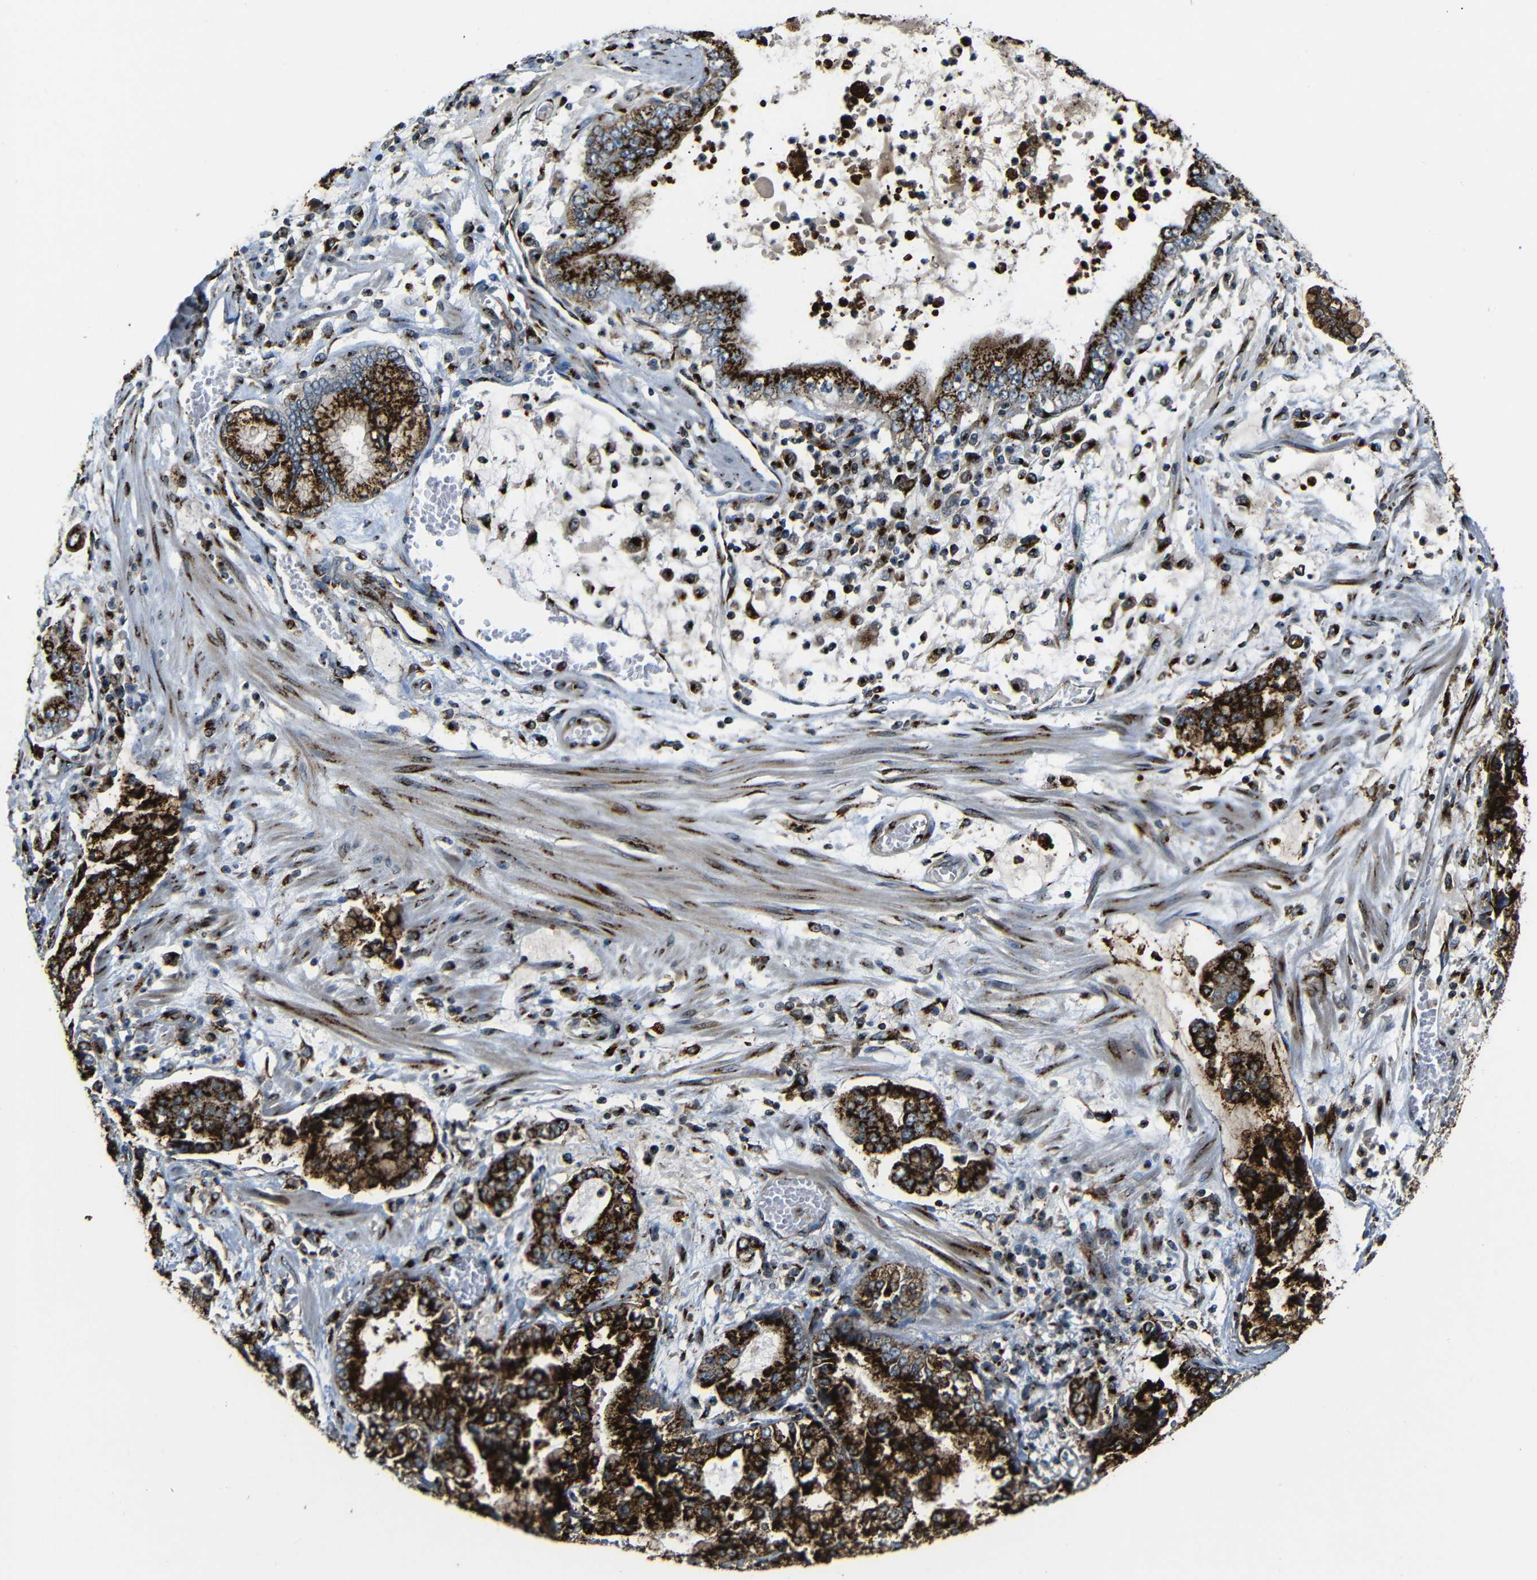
{"staining": {"intensity": "strong", "quantity": ">75%", "location": "cytoplasmic/membranous"}, "tissue": "stomach cancer", "cell_type": "Tumor cells", "image_type": "cancer", "snomed": [{"axis": "morphology", "description": "Adenocarcinoma, NOS"}, {"axis": "topography", "description": "Stomach"}], "caption": "A micrograph showing strong cytoplasmic/membranous staining in about >75% of tumor cells in stomach cancer, as visualized by brown immunohistochemical staining.", "gene": "TGOLN2", "patient": {"sex": "male", "age": 76}}